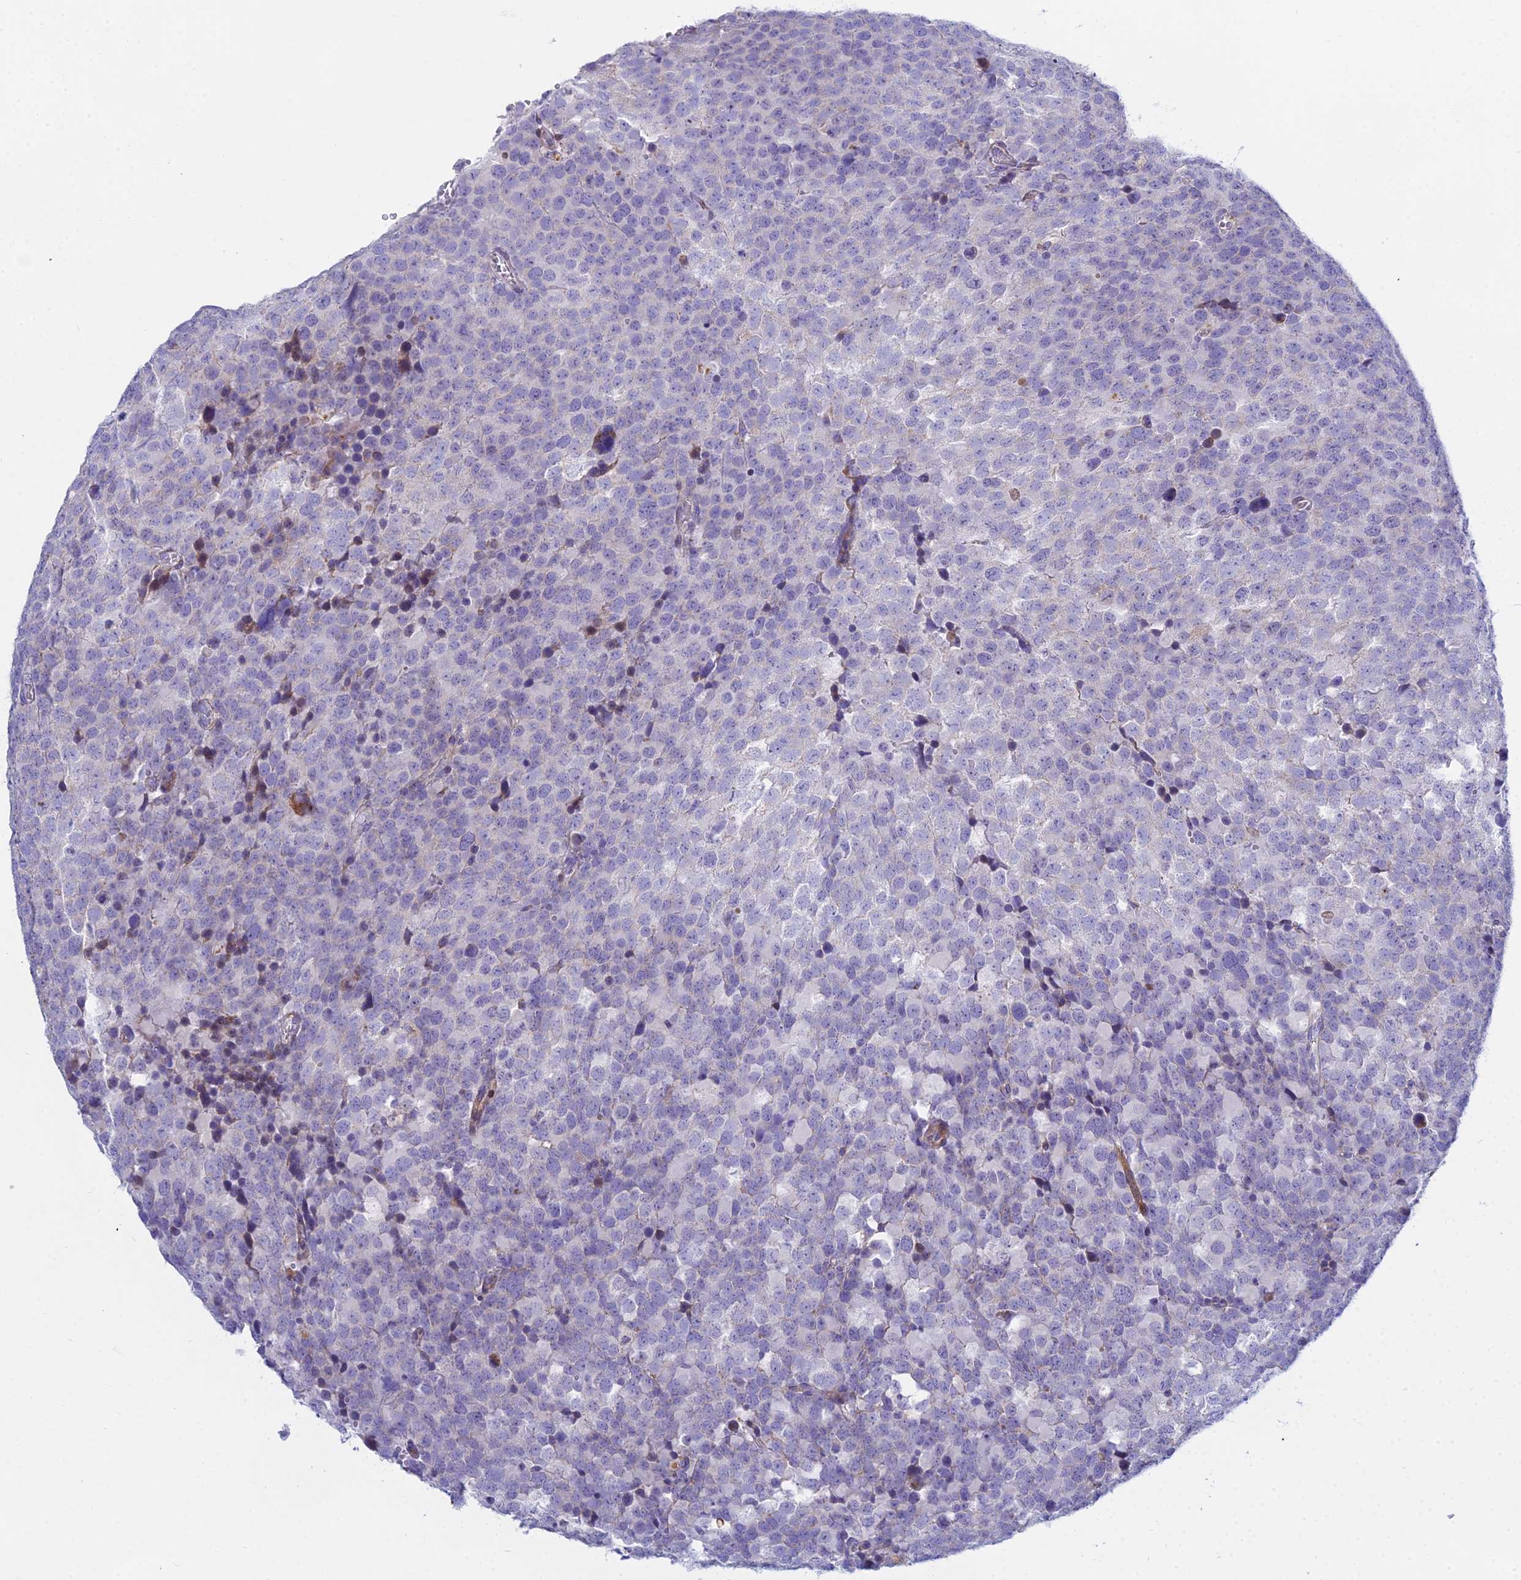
{"staining": {"intensity": "negative", "quantity": "none", "location": "none"}, "tissue": "testis cancer", "cell_type": "Tumor cells", "image_type": "cancer", "snomed": [{"axis": "morphology", "description": "Seminoma, NOS"}, {"axis": "topography", "description": "Testis"}], "caption": "The image demonstrates no significant staining in tumor cells of testis cancer (seminoma). Nuclei are stained in blue.", "gene": "PRR13", "patient": {"sex": "male", "age": 71}}